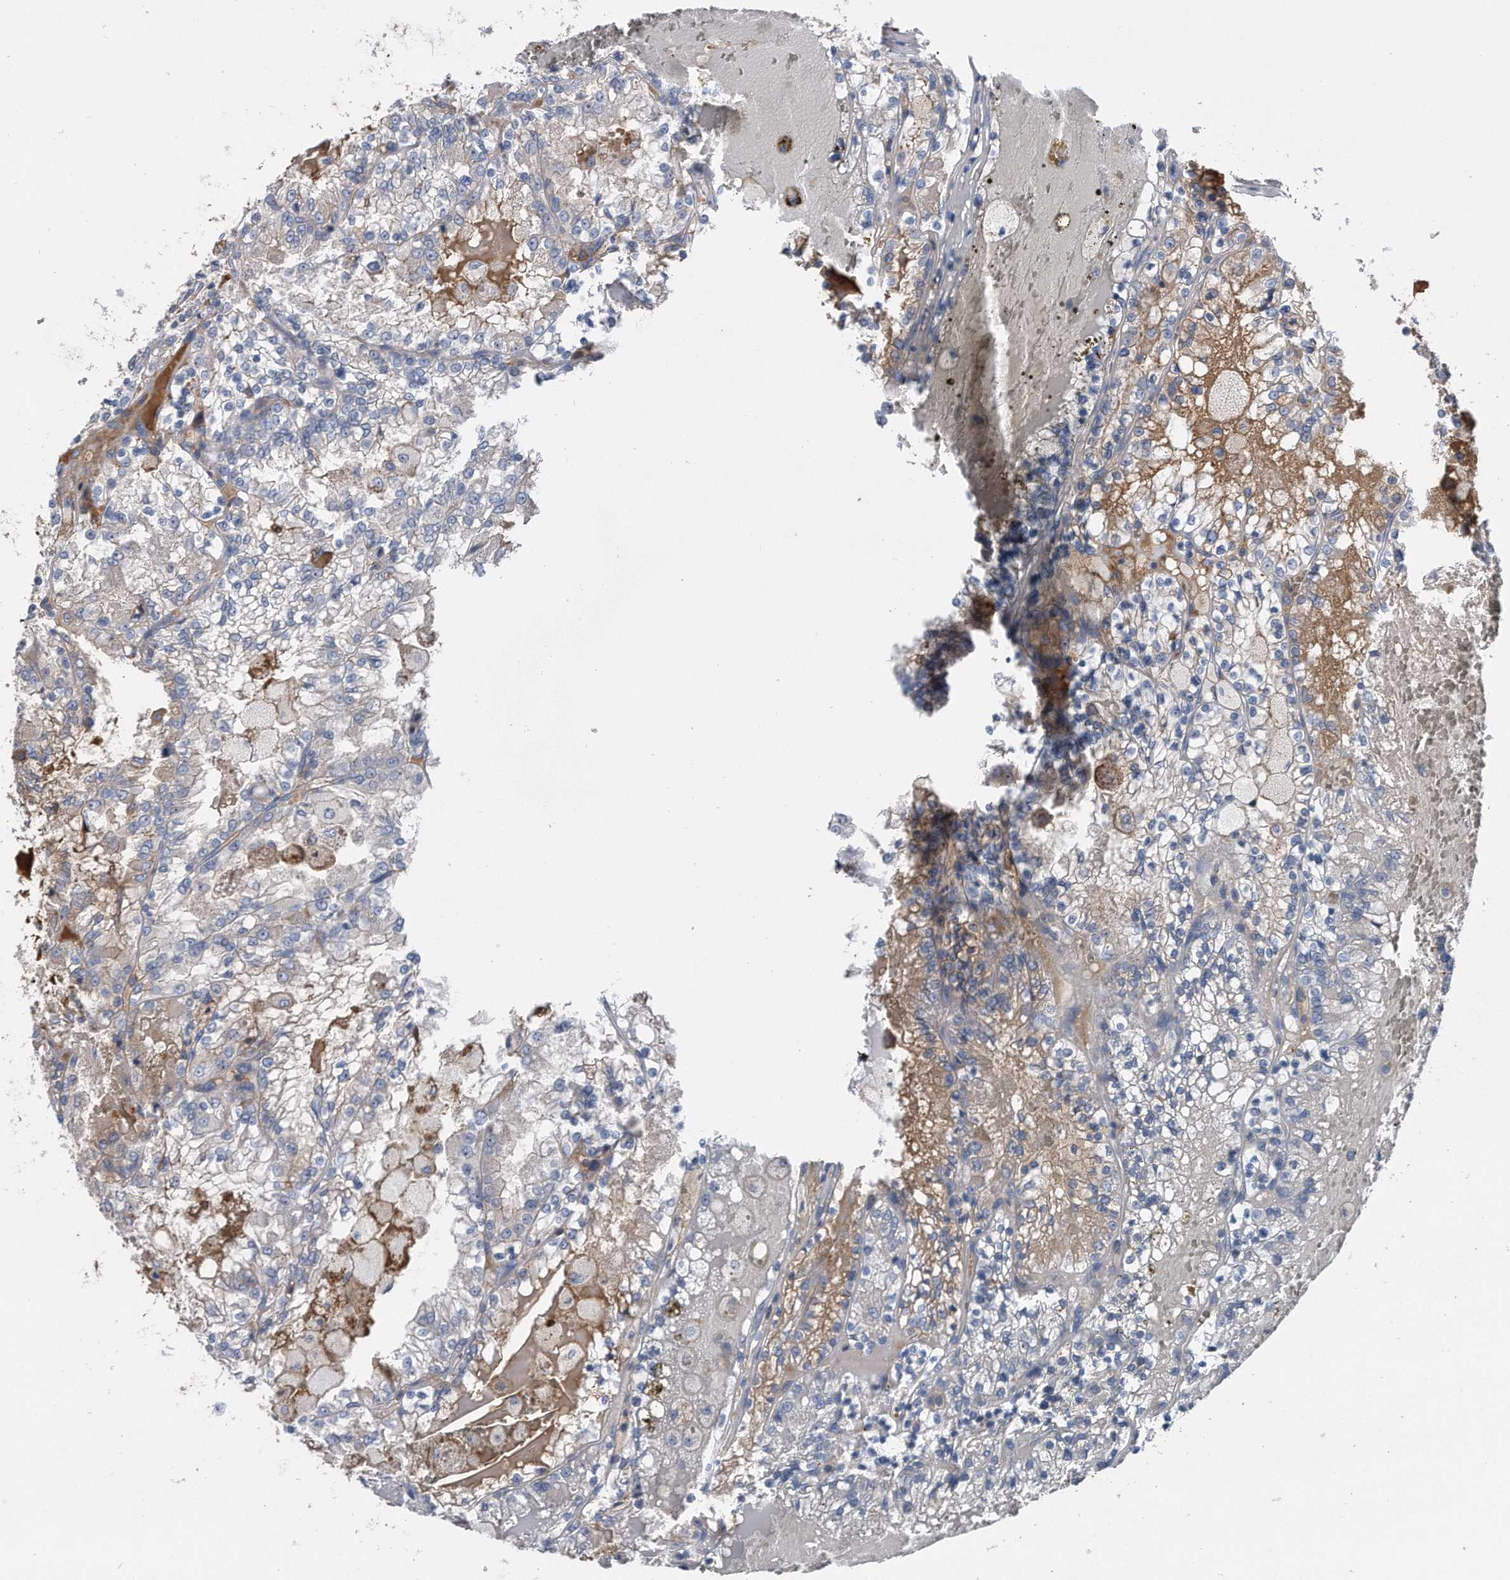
{"staining": {"intensity": "negative", "quantity": "none", "location": "none"}, "tissue": "renal cancer", "cell_type": "Tumor cells", "image_type": "cancer", "snomed": [{"axis": "morphology", "description": "Adenocarcinoma, NOS"}, {"axis": "topography", "description": "Kidney"}], "caption": "Tumor cells are negative for protein expression in human adenocarcinoma (renal).", "gene": "KCND3", "patient": {"sex": "female", "age": 56}}